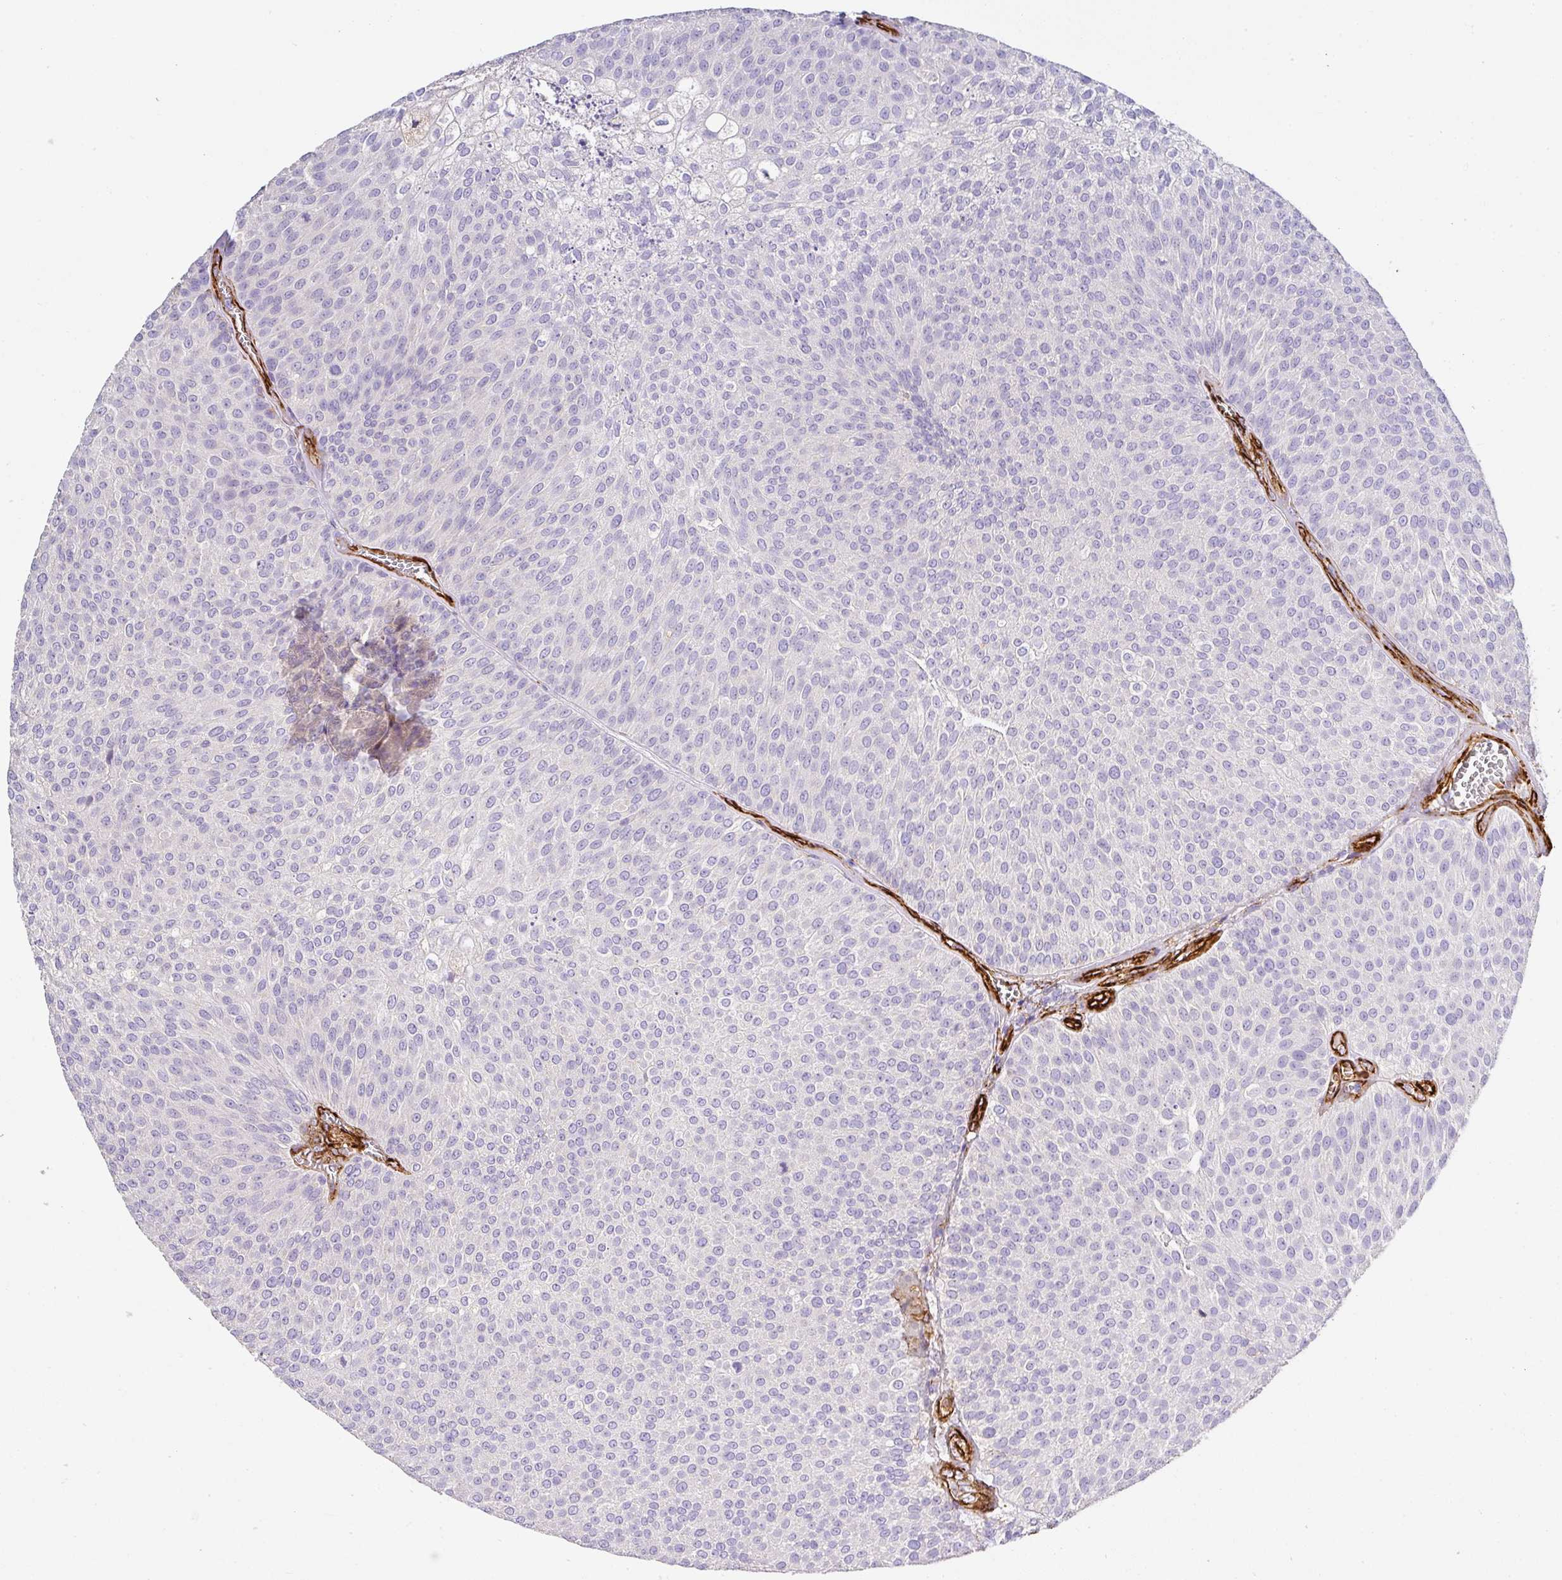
{"staining": {"intensity": "negative", "quantity": "none", "location": "none"}, "tissue": "urothelial cancer", "cell_type": "Tumor cells", "image_type": "cancer", "snomed": [{"axis": "morphology", "description": "Urothelial carcinoma, Low grade"}, {"axis": "topography", "description": "Urinary bladder"}], "caption": "Immunohistochemistry of human urothelial carcinoma (low-grade) demonstrates no staining in tumor cells.", "gene": "SLC25A17", "patient": {"sex": "female", "age": 79}}